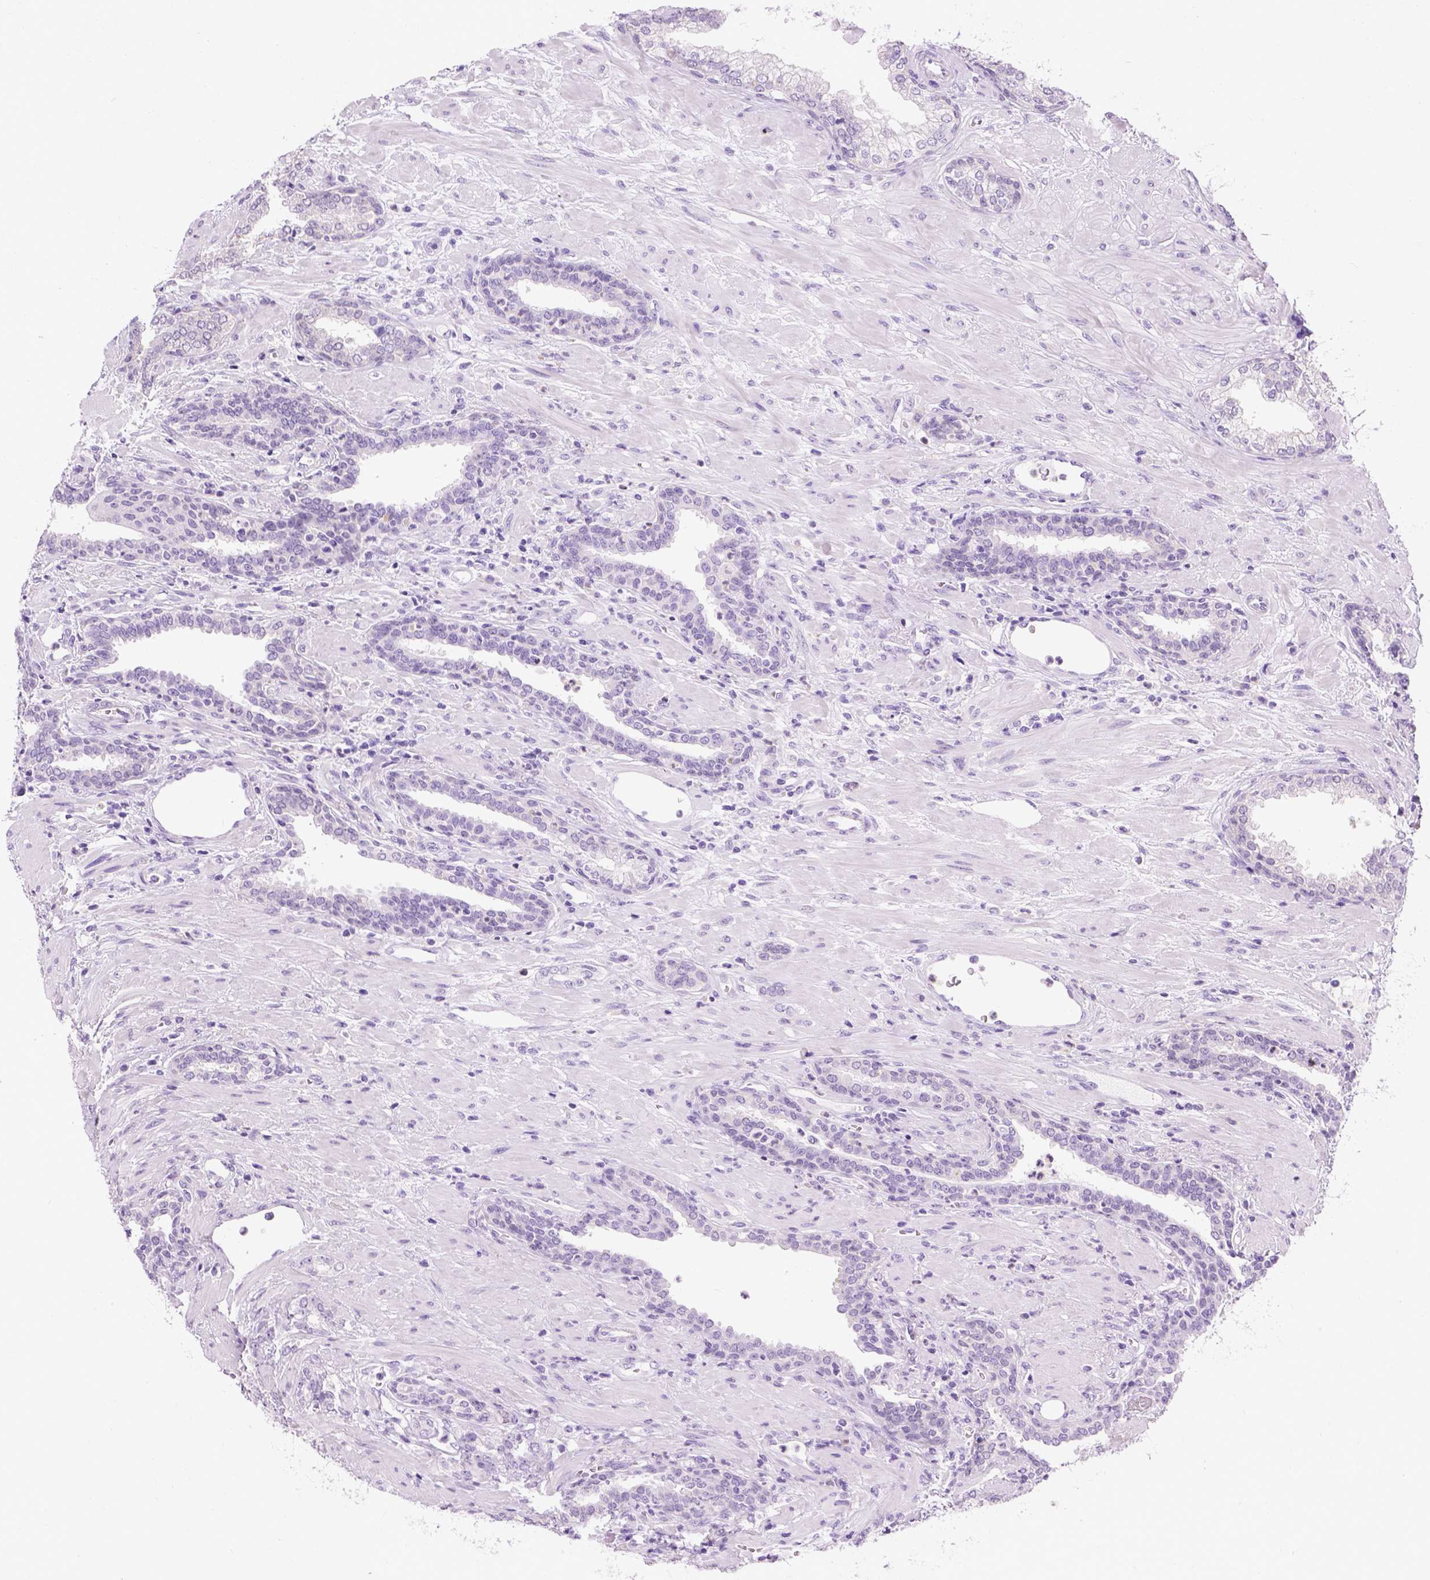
{"staining": {"intensity": "negative", "quantity": "none", "location": "none"}, "tissue": "prostate cancer", "cell_type": "Tumor cells", "image_type": "cancer", "snomed": [{"axis": "morphology", "description": "Adenocarcinoma, Low grade"}, {"axis": "topography", "description": "Prostate"}], "caption": "A photomicrograph of adenocarcinoma (low-grade) (prostate) stained for a protein demonstrates no brown staining in tumor cells. (DAB (3,3'-diaminobenzidine) IHC visualized using brightfield microscopy, high magnification).", "gene": "TMEM38A", "patient": {"sex": "male", "age": 61}}